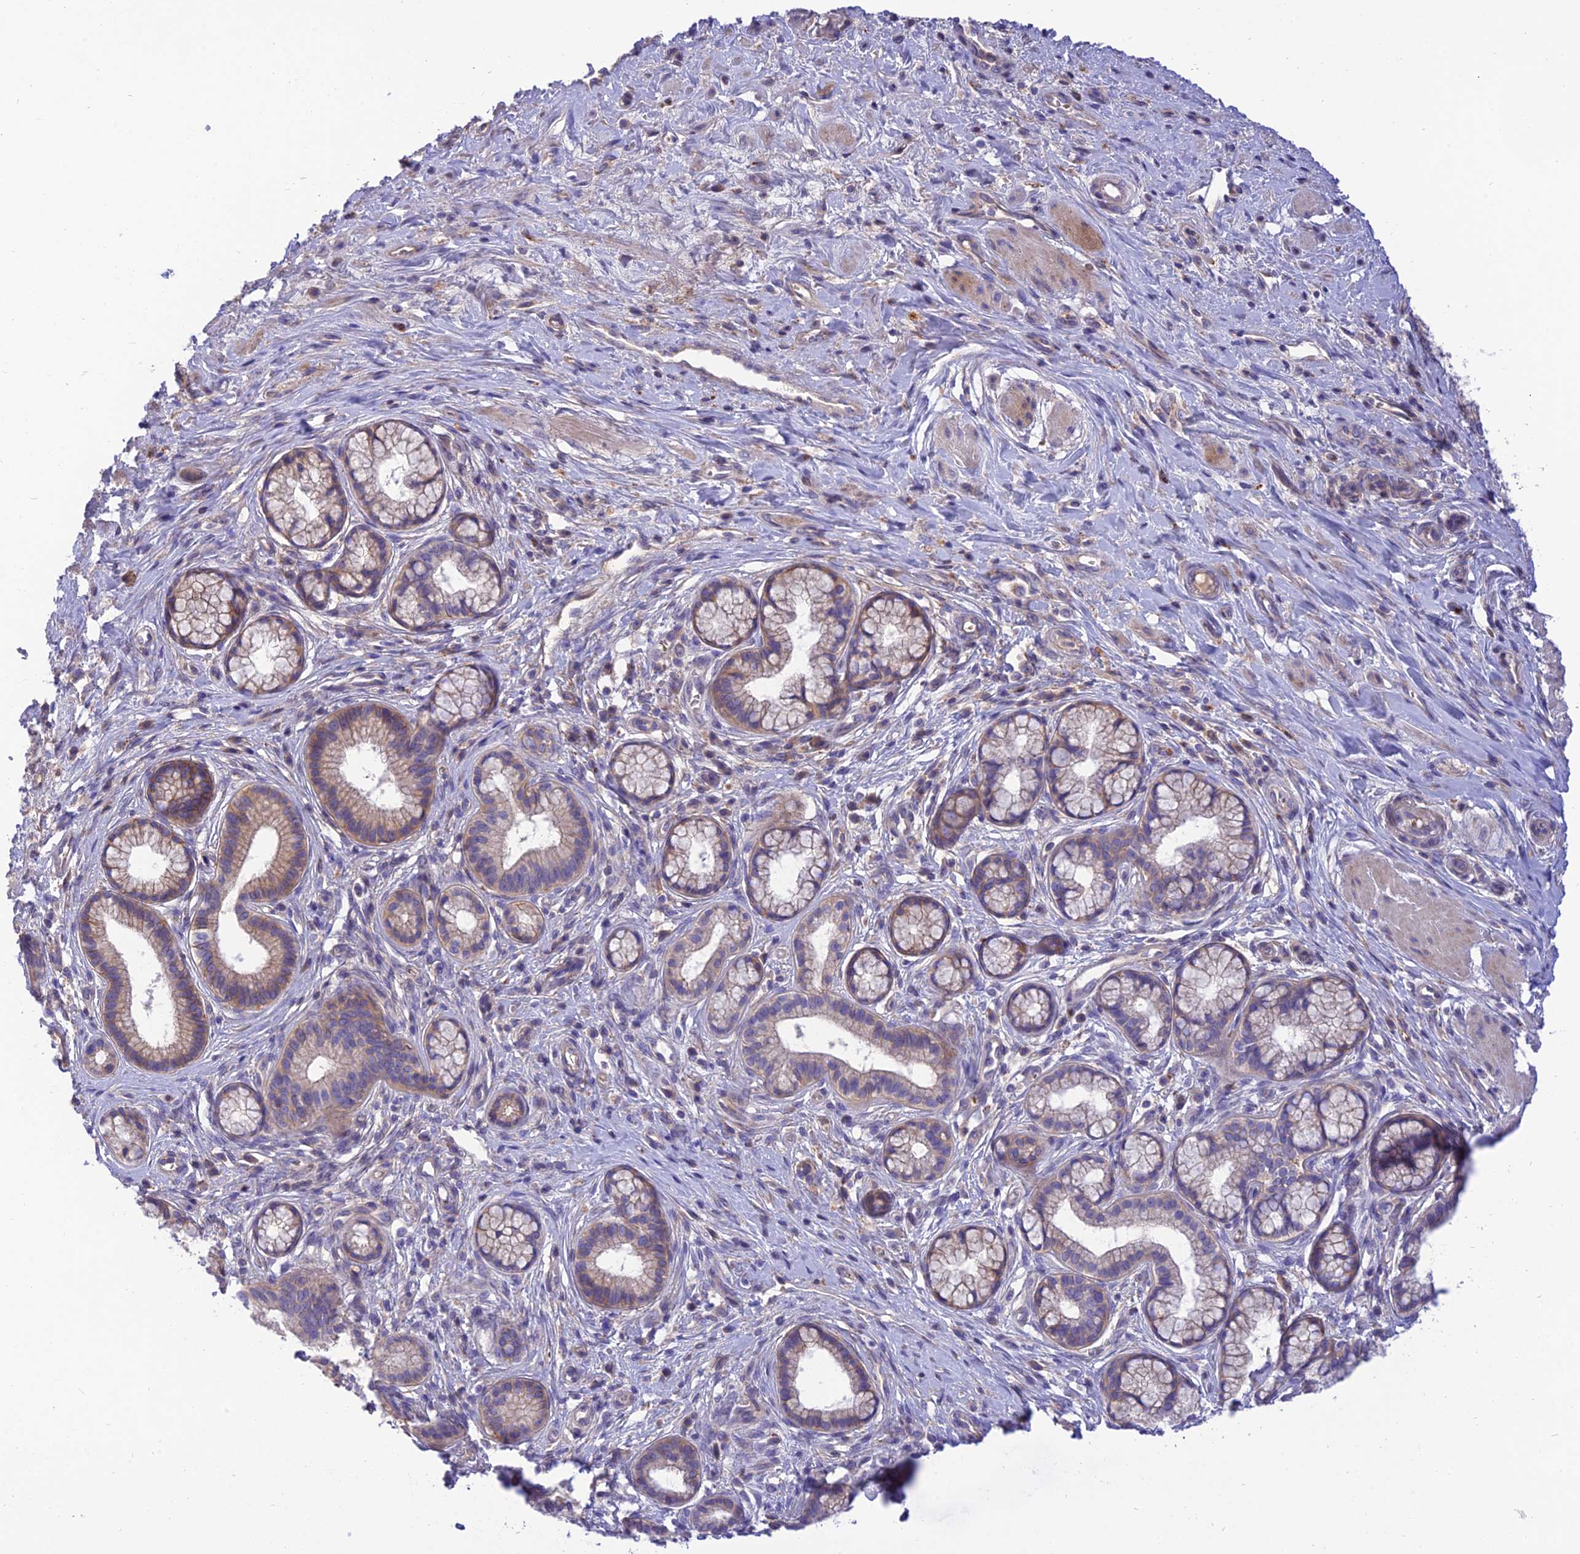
{"staining": {"intensity": "weak", "quantity": ">75%", "location": "cytoplasmic/membranous"}, "tissue": "pancreatic cancer", "cell_type": "Tumor cells", "image_type": "cancer", "snomed": [{"axis": "morphology", "description": "Adenocarcinoma, NOS"}, {"axis": "topography", "description": "Pancreas"}], "caption": "Immunohistochemical staining of human adenocarcinoma (pancreatic) displays low levels of weak cytoplasmic/membranous protein expression in approximately >75% of tumor cells.", "gene": "CCDC157", "patient": {"sex": "male", "age": 72}}